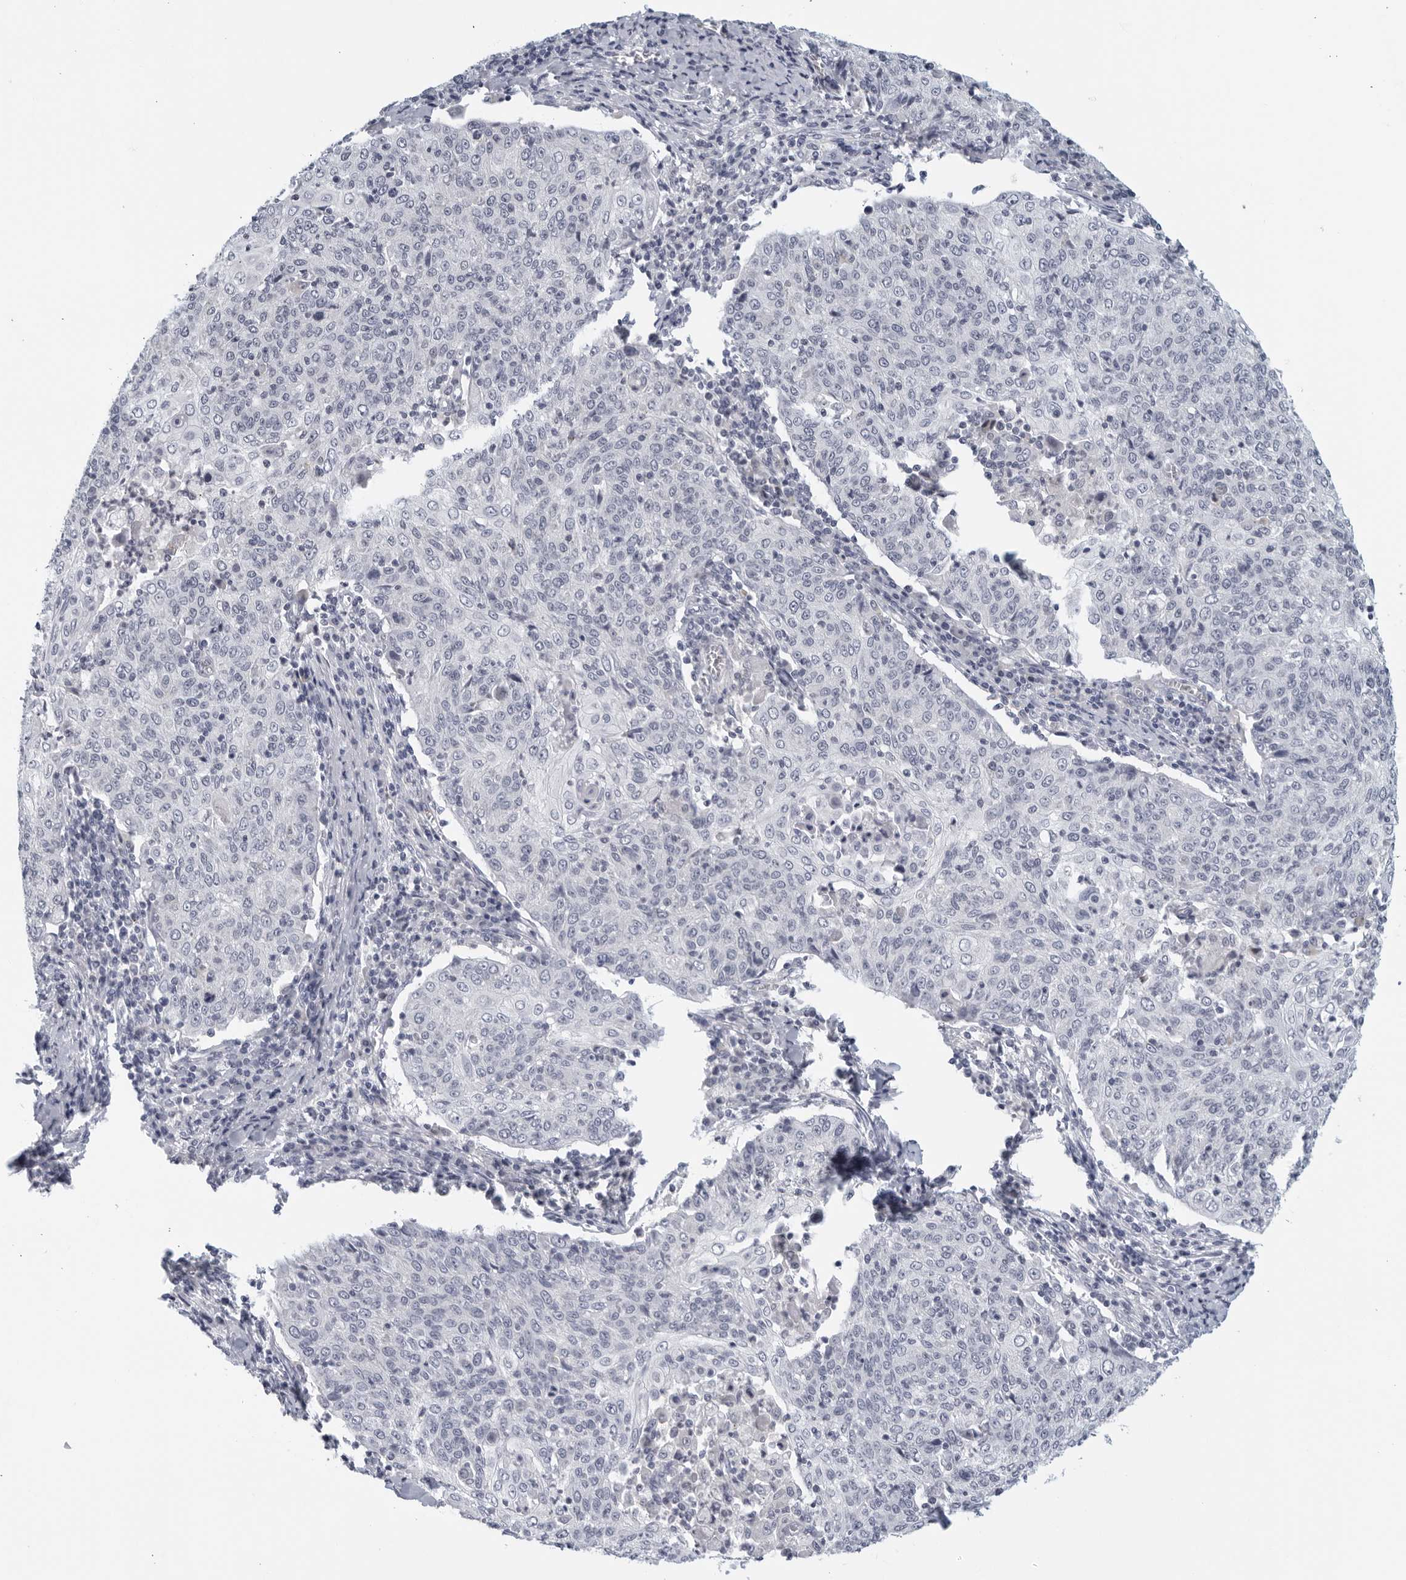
{"staining": {"intensity": "negative", "quantity": "none", "location": "none"}, "tissue": "cervical cancer", "cell_type": "Tumor cells", "image_type": "cancer", "snomed": [{"axis": "morphology", "description": "Squamous cell carcinoma, NOS"}, {"axis": "topography", "description": "Cervix"}], "caption": "Immunohistochemical staining of human cervical cancer reveals no significant positivity in tumor cells.", "gene": "MATN1", "patient": {"sex": "female", "age": 48}}